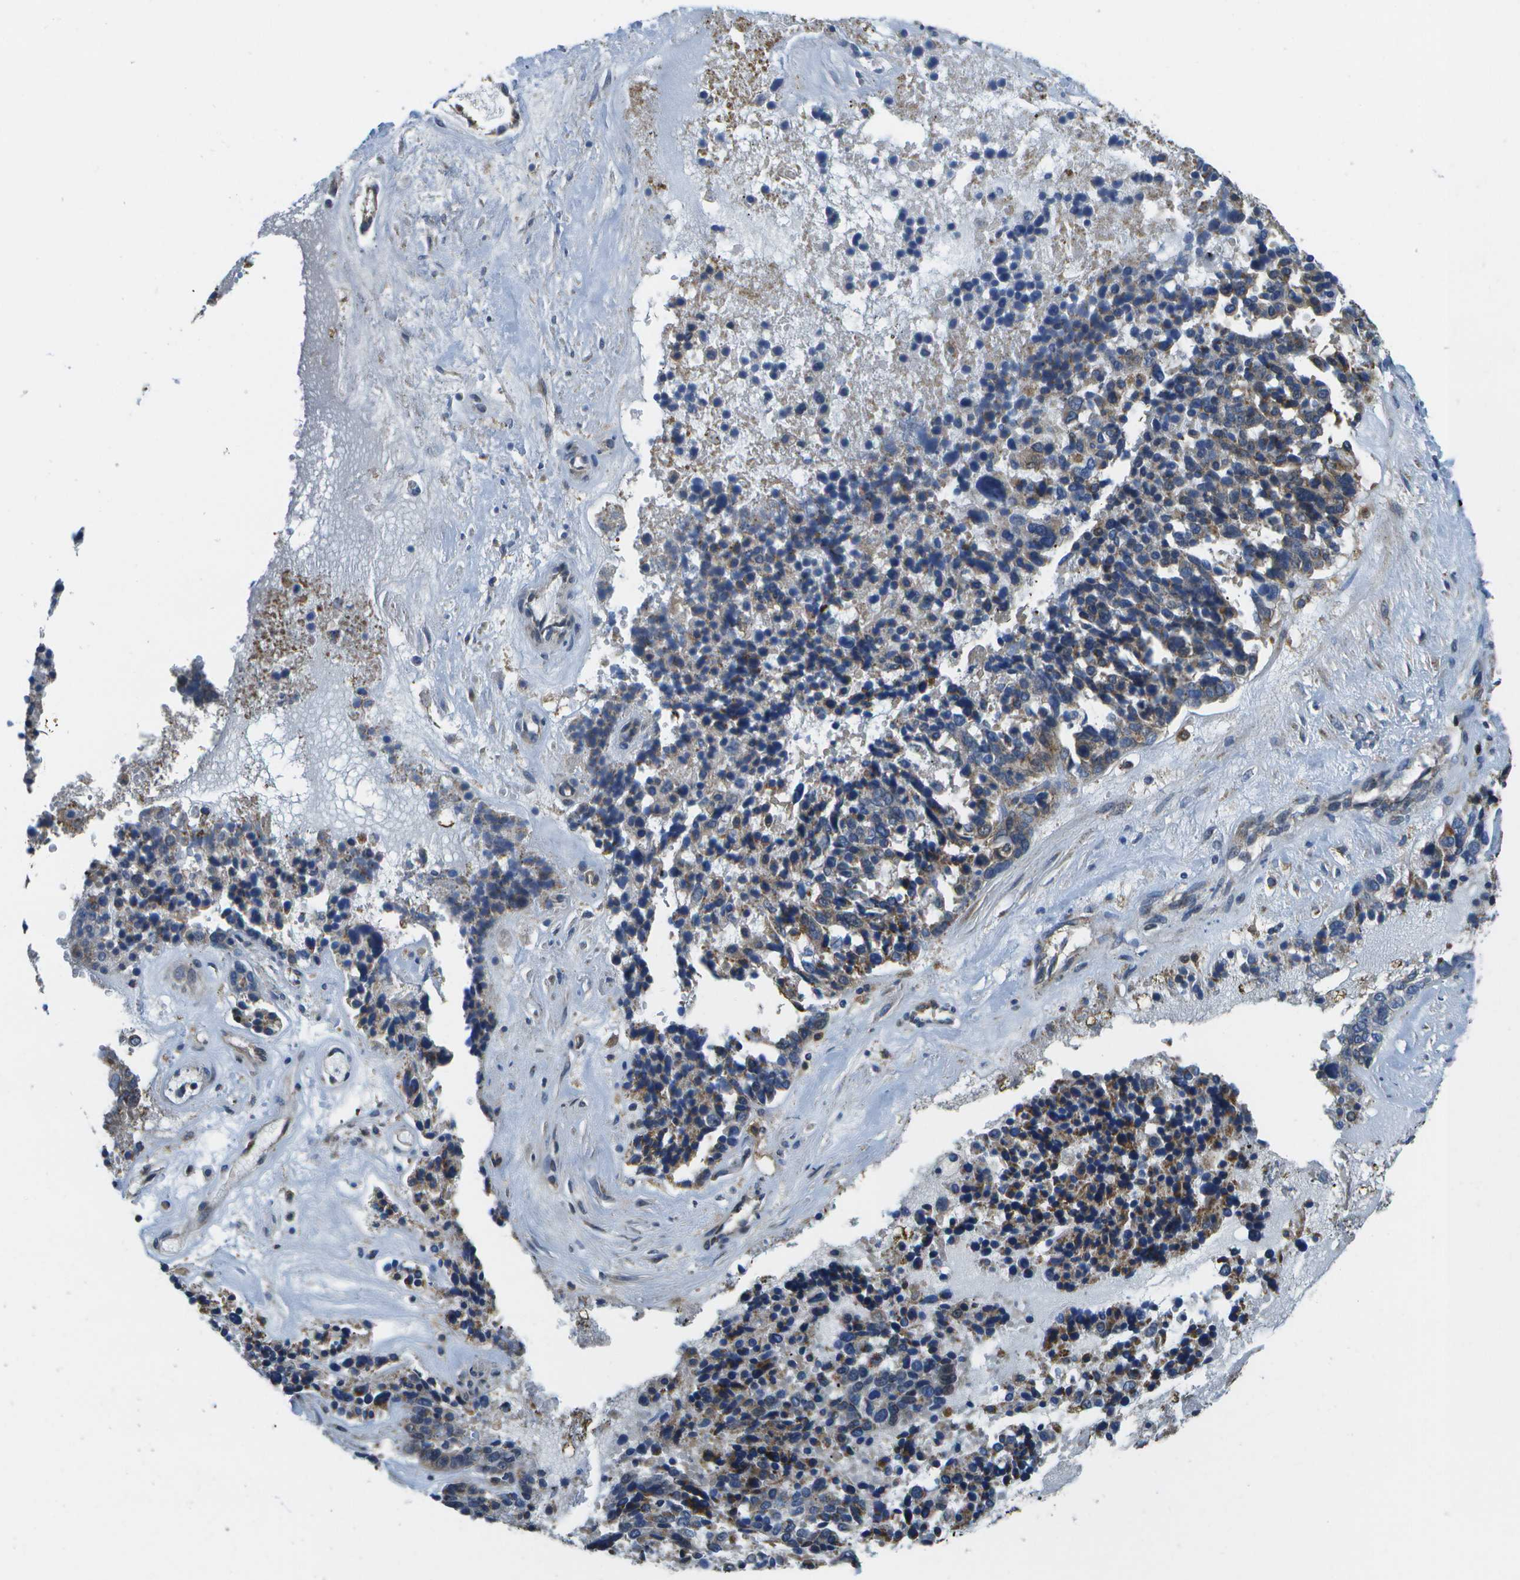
{"staining": {"intensity": "strong", "quantity": "25%-75%", "location": "cytoplasmic/membranous"}, "tissue": "ovarian cancer", "cell_type": "Tumor cells", "image_type": "cancer", "snomed": [{"axis": "morphology", "description": "Cystadenocarcinoma, serous, NOS"}, {"axis": "topography", "description": "Ovary"}], "caption": "Protein staining exhibits strong cytoplasmic/membranous positivity in about 25%-75% of tumor cells in ovarian serous cystadenocarcinoma. (DAB (3,3'-diaminobenzidine) IHC, brown staining for protein, blue staining for nuclei).", "gene": "MVK", "patient": {"sex": "female", "age": 44}}